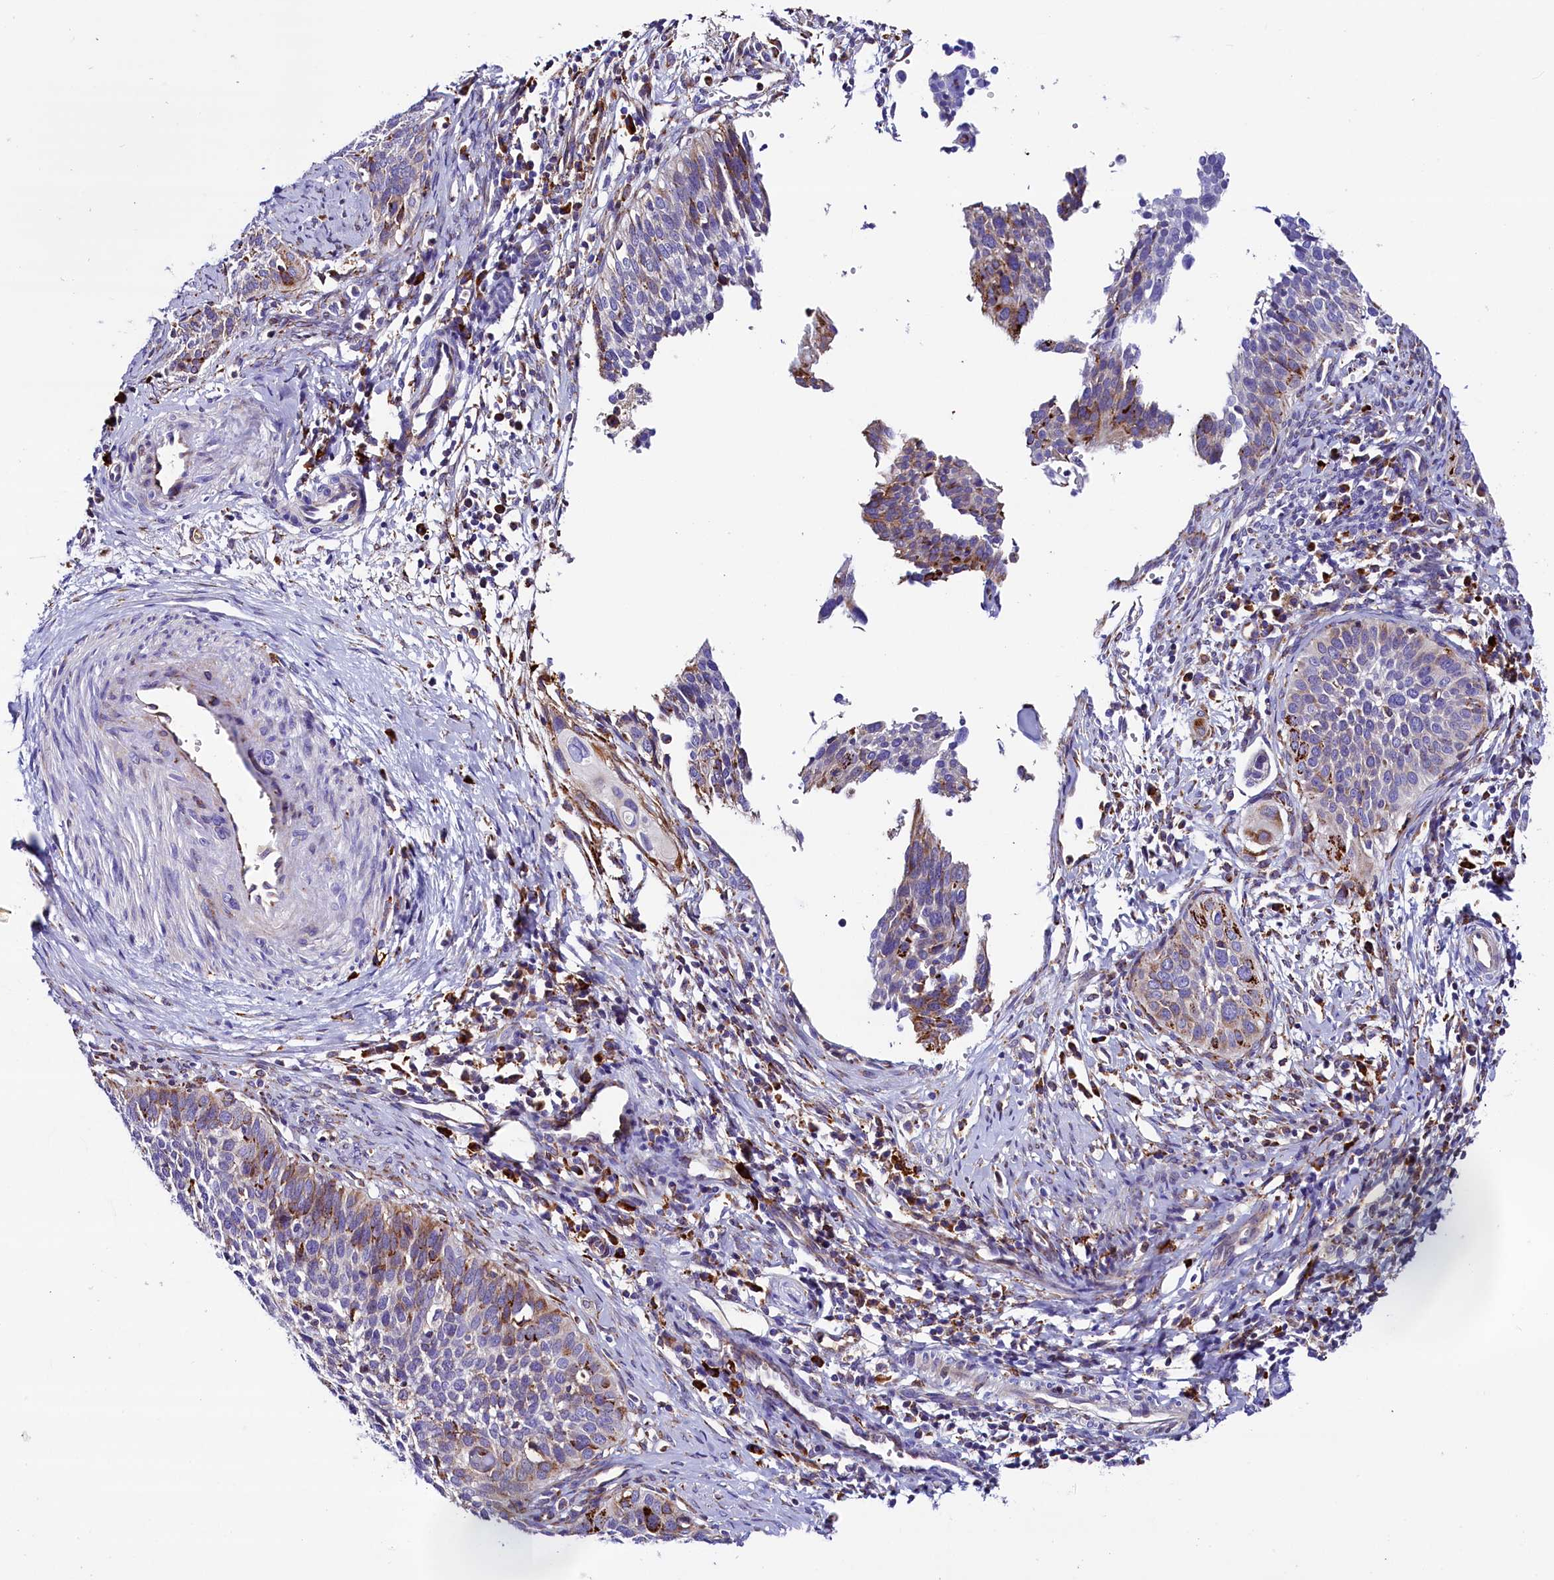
{"staining": {"intensity": "strong", "quantity": "<25%", "location": "cytoplasmic/membranous"}, "tissue": "cervical cancer", "cell_type": "Tumor cells", "image_type": "cancer", "snomed": [{"axis": "morphology", "description": "Squamous cell carcinoma, NOS"}, {"axis": "topography", "description": "Cervix"}], "caption": "Cervical cancer (squamous cell carcinoma) was stained to show a protein in brown. There is medium levels of strong cytoplasmic/membranous positivity in about <25% of tumor cells.", "gene": "CMTR2", "patient": {"sex": "female", "age": 34}}